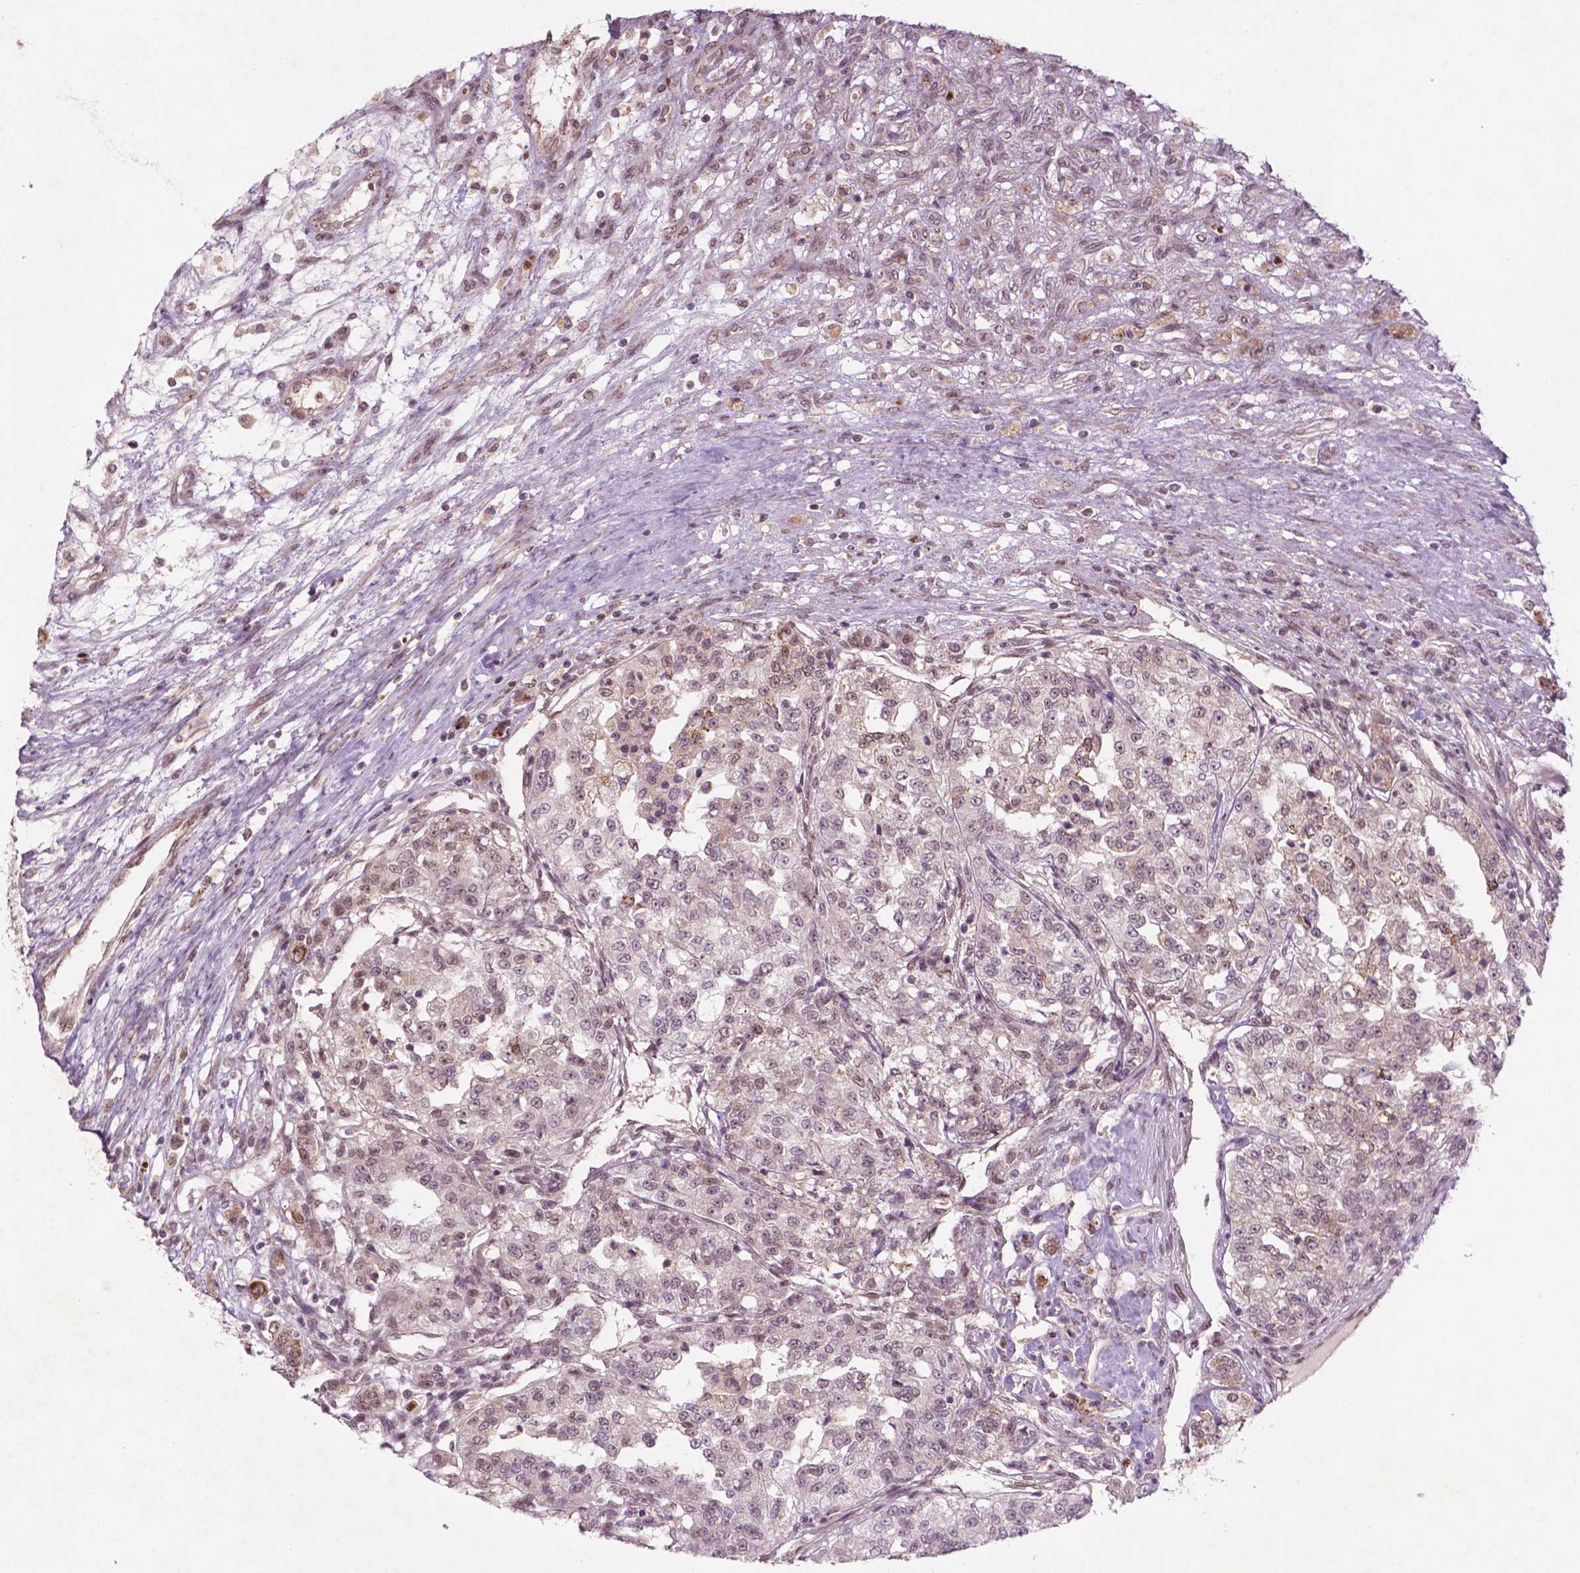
{"staining": {"intensity": "weak", "quantity": ">75%", "location": "nuclear"}, "tissue": "renal cancer", "cell_type": "Tumor cells", "image_type": "cancer", "snomed": [{"axis": "morphology", "description": "Adenocarcinoma, NOS"}, {"axis": "topography", "description": "Kidney"}], "caption": "Immunohistochemistry (IHC) micrograph of neoplastic tissue: human renal cancer stained using immunohistochemistry exhibits low levels of weak protein expression localized specifically in the nuclear of tumor cells, appearing as a nuclear brown color.", "gene": "NFAT5", "patient": {"sex": "female", "age": 63}}